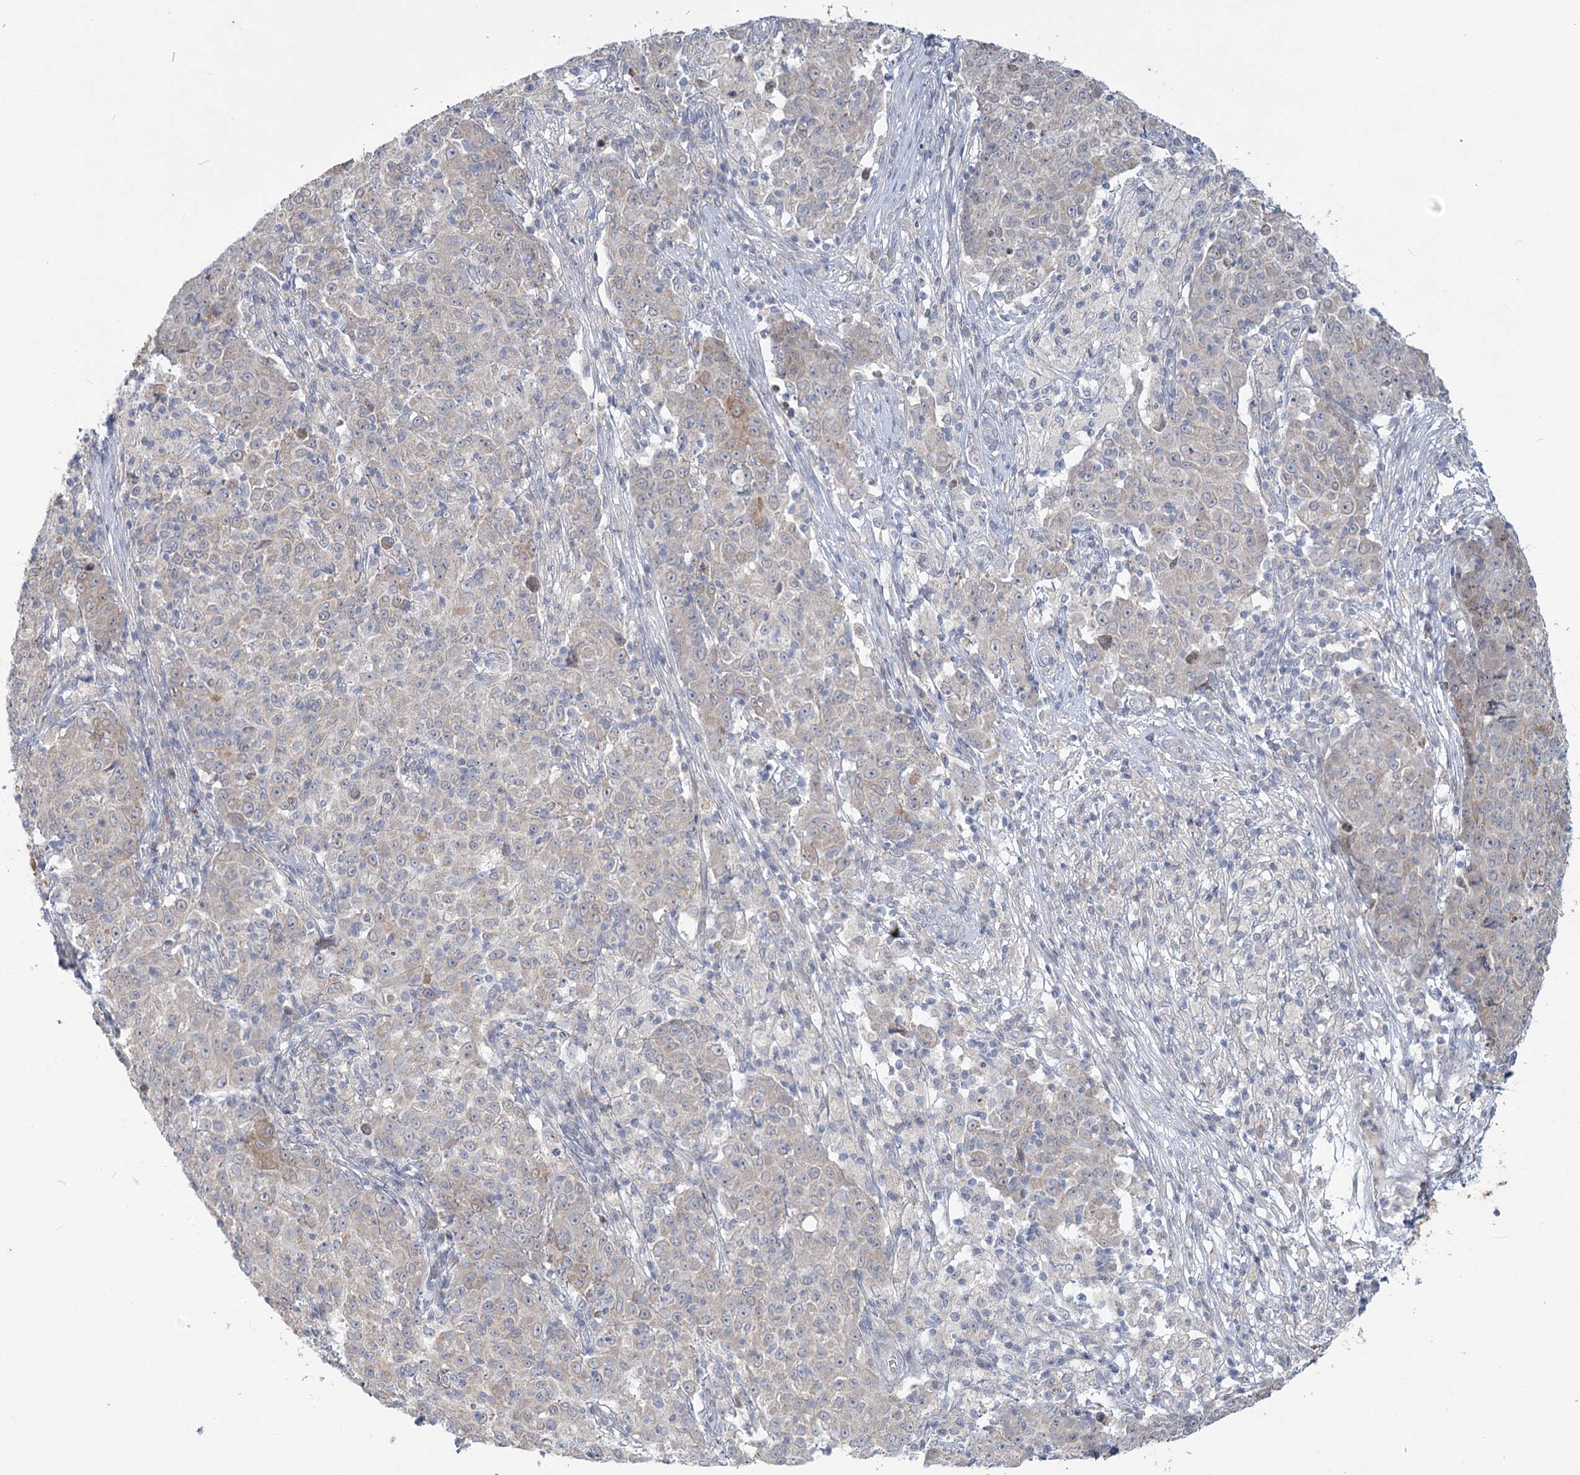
{"staining": {"intensity": "negative", "quantity": "none", "location": "none"}, "tissue": "ovarian cancer", "cell_type": "Tumor cells", "image_type": "cancer", "snomed": [{"axis": "morphology", "description": "Carcinoma, endometroid"}, {"axis": "topography", "description": "Ovary"}], "caption": "High power microscopy photomicrograph of an IHC histopathology image of ovarian endometroid carcinoma, revealing no significant positivity in tumor cells.", "gene": "PLA2G12A", "patient": {"sex": "female", "age": 42}}